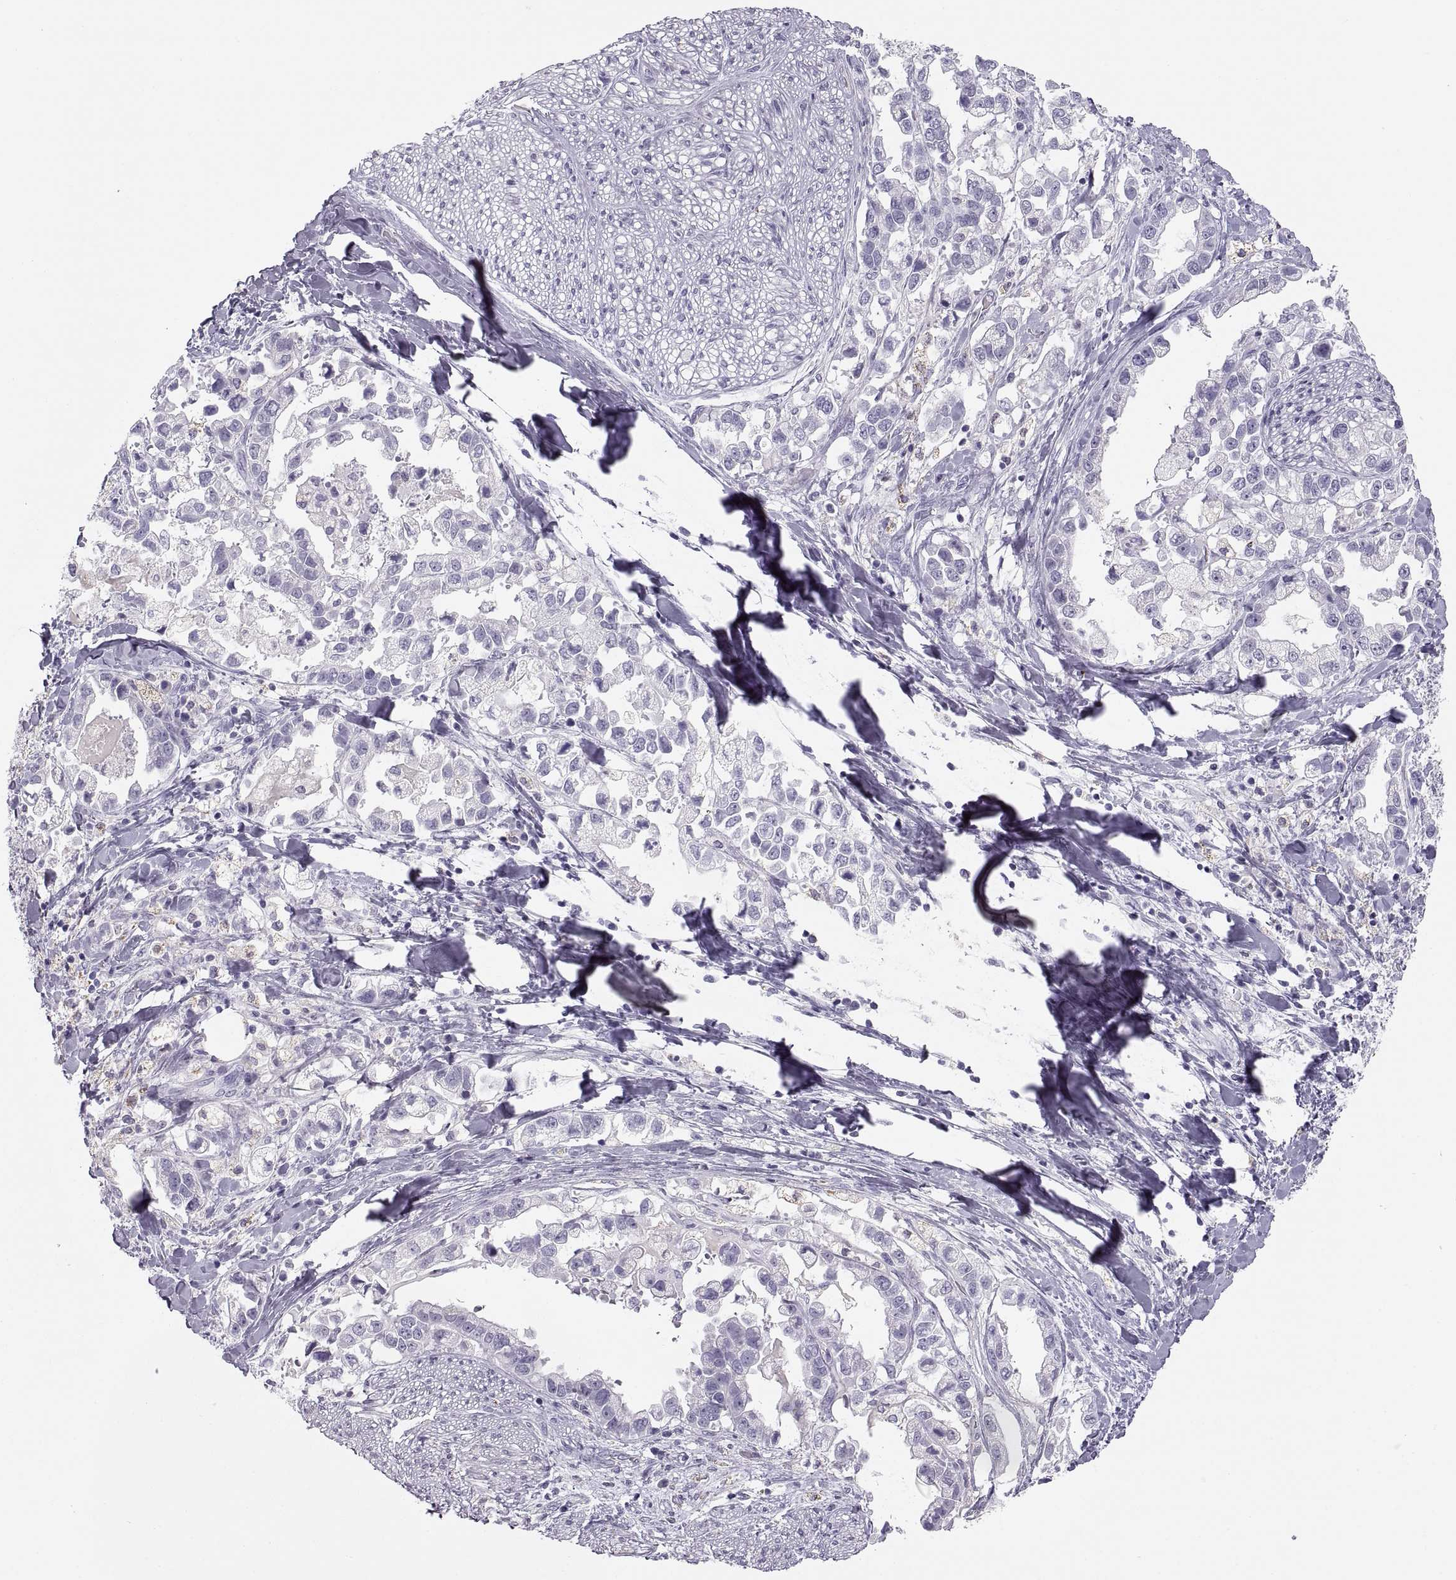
{"staining": {"intensity": "negative", "quantity": "none", "location": "none"}, "tissue": "stomach cancer", "cell_type": "Tumor cells", "image_type": "cancer", "snomed": [{"axis": "morphology", "description": "Adenocarcinoma, NOS"}, {"axis": "topography", "description": "Stomach"}], "caption": "A micrograph of human stomach adenocarcinoma is negative for staining in tumor cells. (Brightfield microscopy of DAB (3,3'-diaminobenzidine) immunohistochemistry at high magnification).", "gene": "COL9A3", "patient": {"sex": "male", "age": 59}}